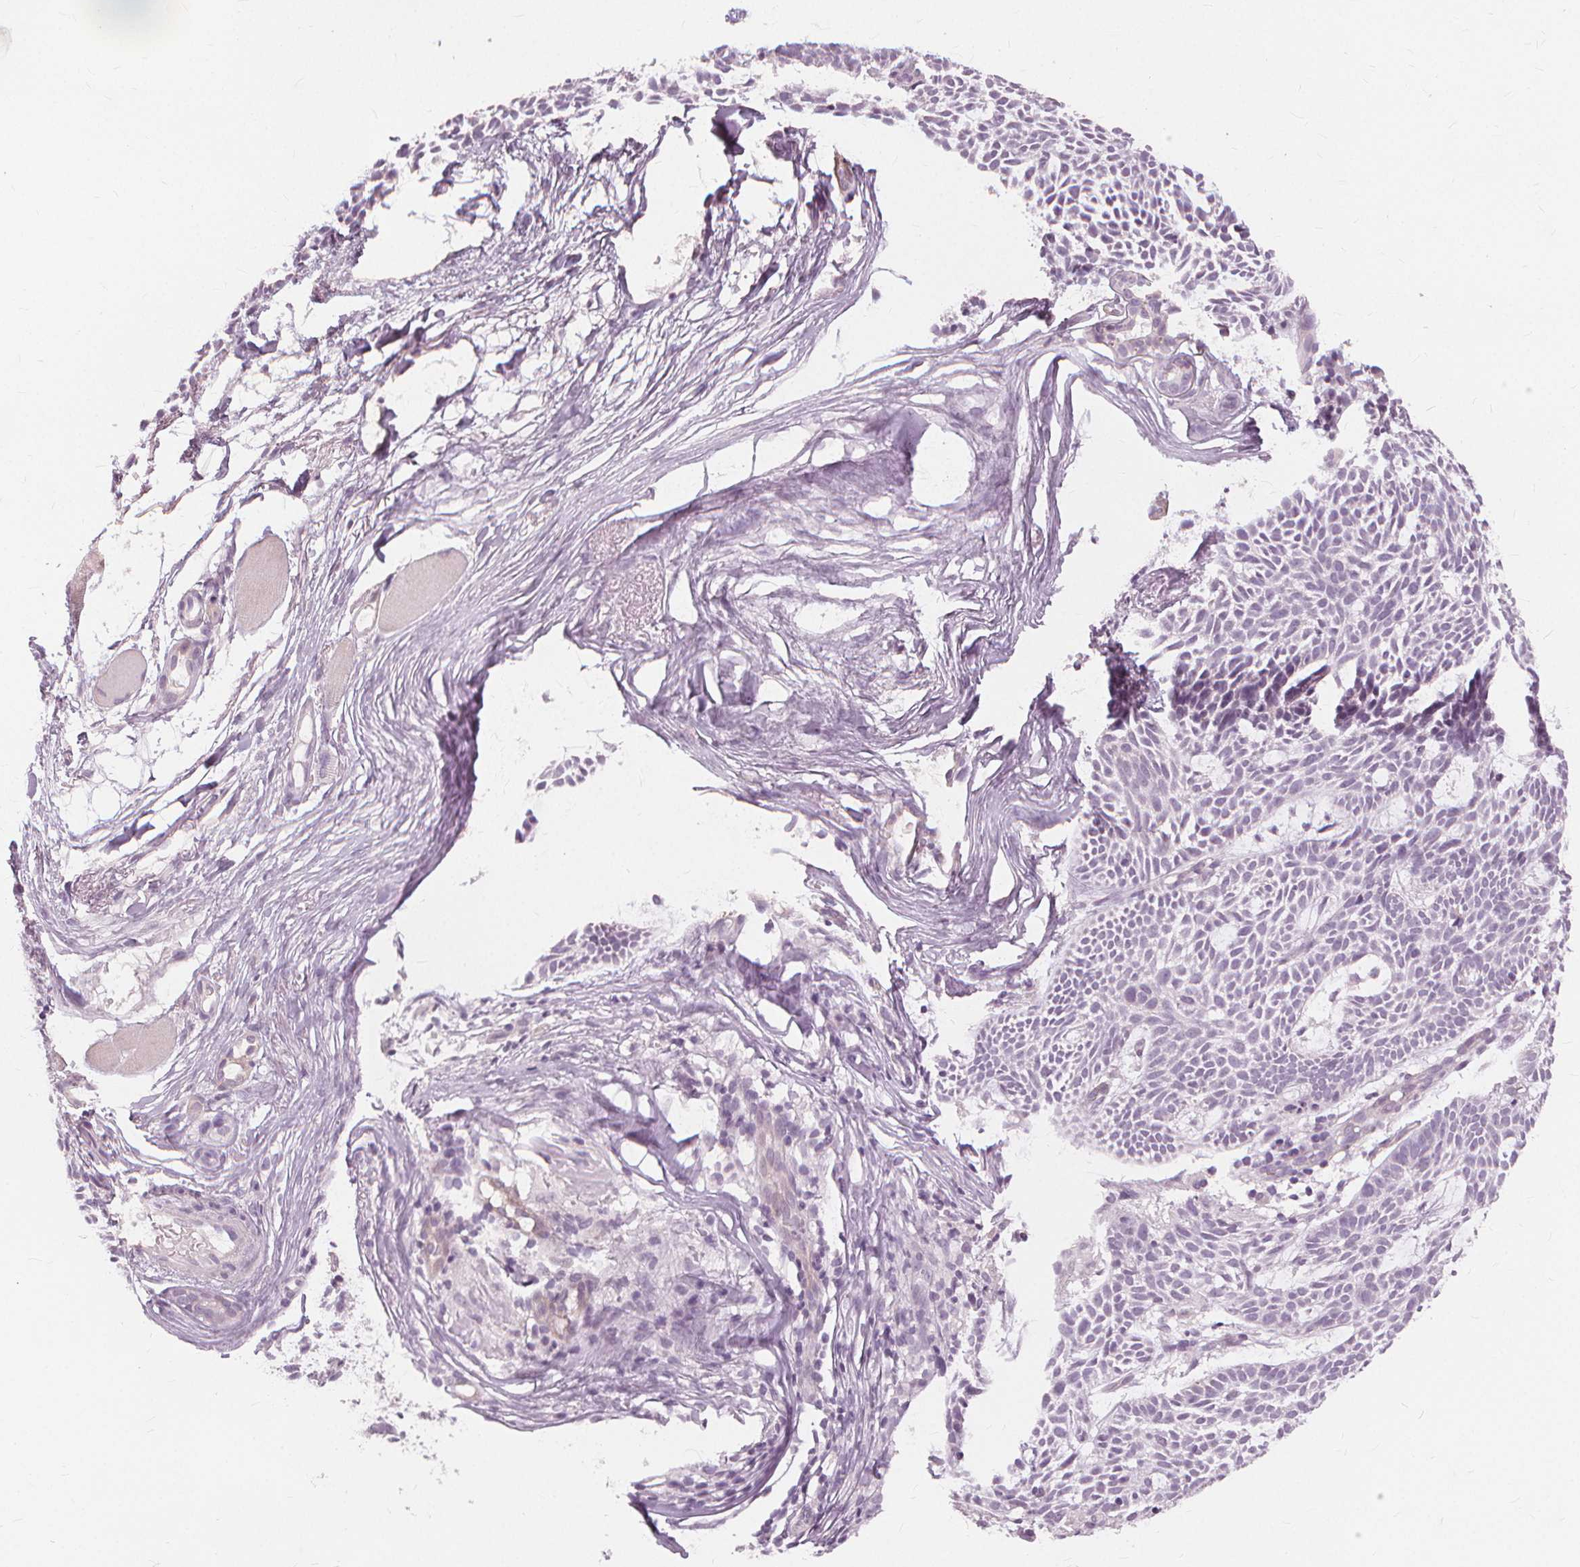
{"staining": {"intensity": "negative", "quantity": "none", "location": "none"}, "tissue": "skin cancer", "cell_type": "Tumor cells", "image_type": "cancer", "snomed": [{"axis": "morphology", "description": "Basal cell carcinoma"}, {"axis": "topography", "description": "Skin"}], "caption": "High magnification brightfield microscopy of skin cancer stained with DAB (brown) and counterstained with hematoxylin (blue): tumor cells show no significant positivity. (DAB IHC, high magnification).", "gene": "SFTPD", "patient": {"sex": "male", "age": 83}}